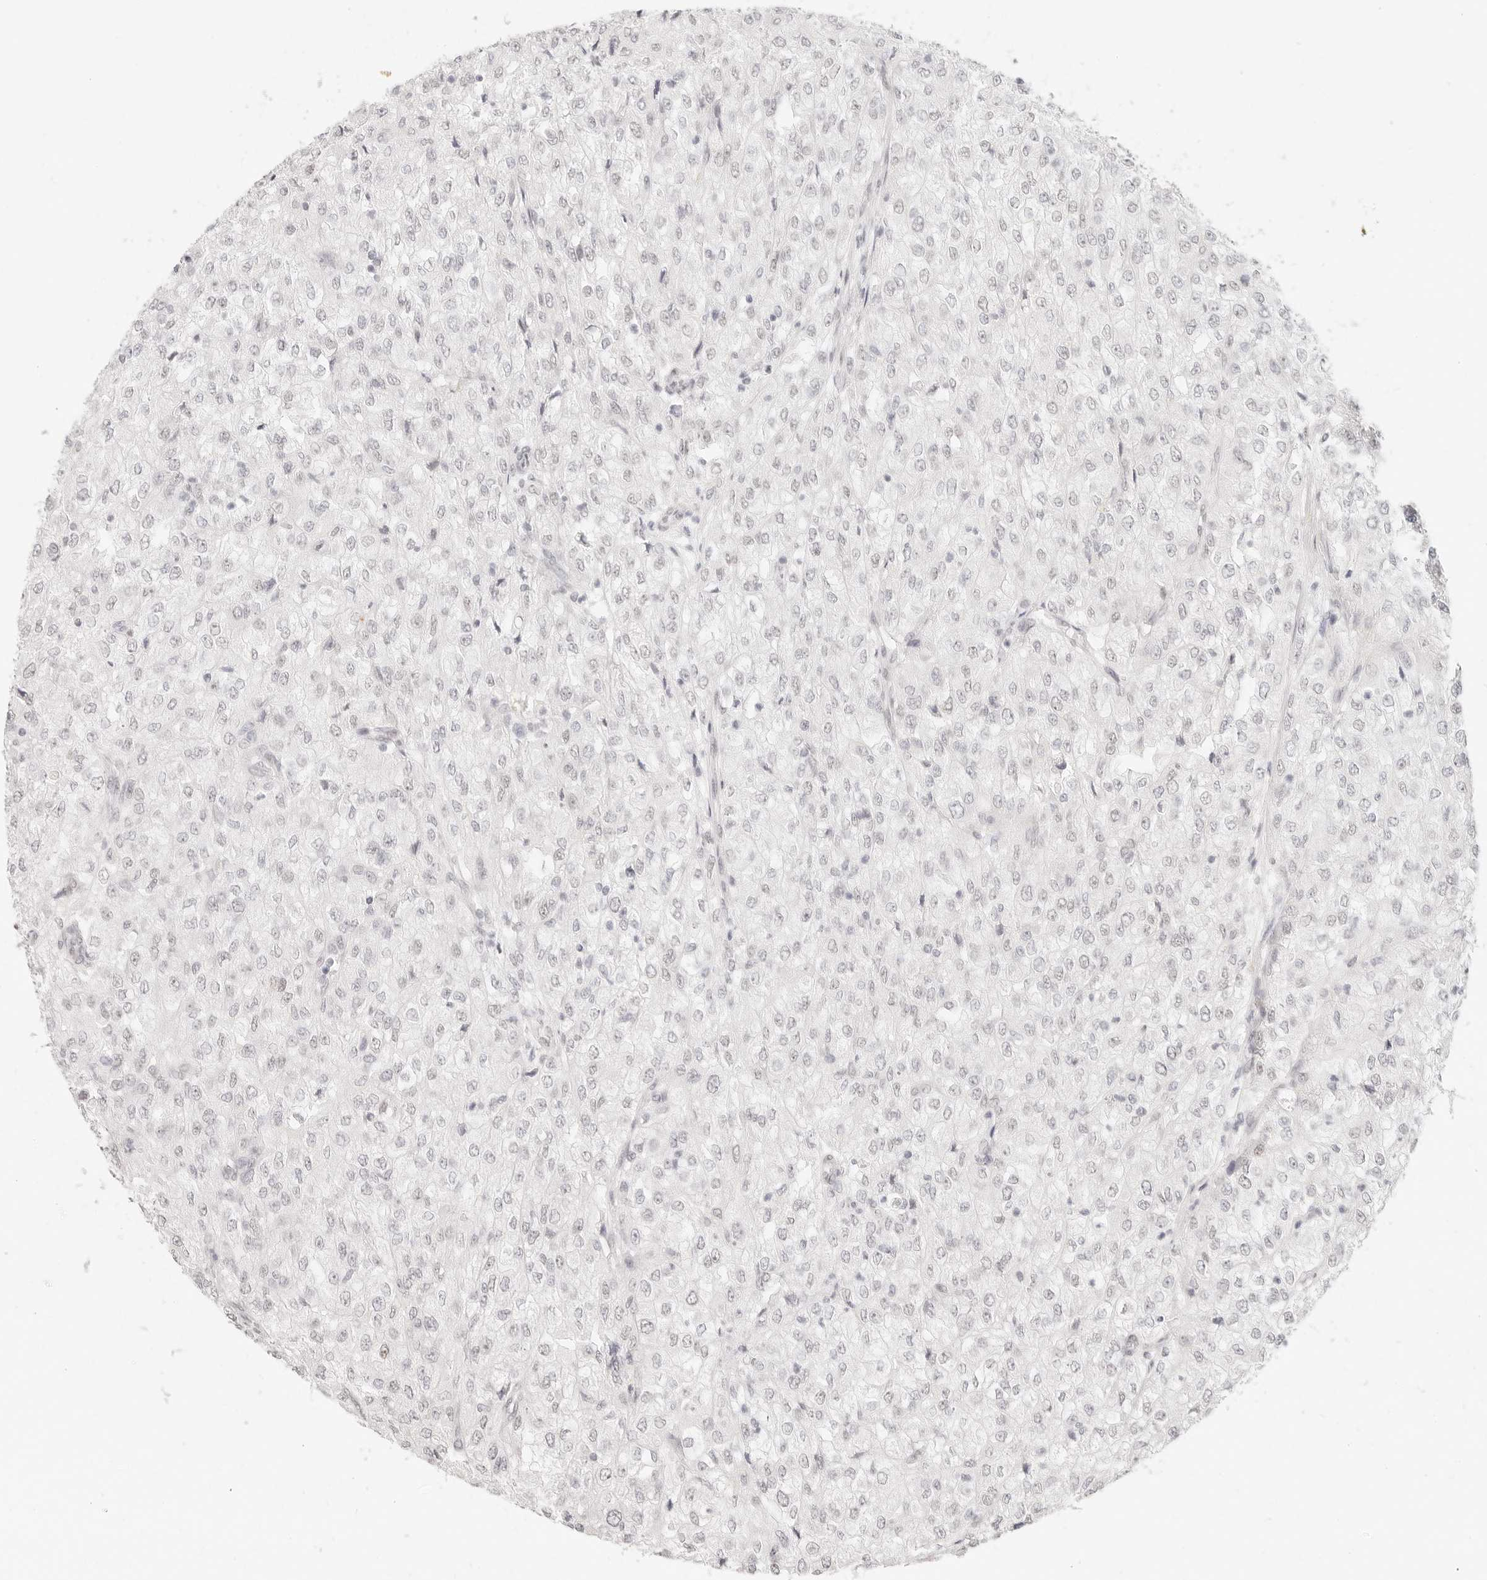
{"staining": {"intensity": "negative", "quantity": "none", "location": "none"}, "tissue": "renal cancer", "cell_type": "Tumor cells", "image_type": "cancer", "snomed": [{"axis": "morphology", "description": "Adenocarcinoma, NOS"}, {"axis": "topography", "description": "Kidney"}], "caption": "A micrograph of adenocarcinoma (renal) stained for a protein displays no brown staining in tumor cells. (DAB immunohistochemistry visualized using brightfield microscopy, high magnification).", "gene": "ZC3H11A", "patient": {"sex": "female", "age": 54}}